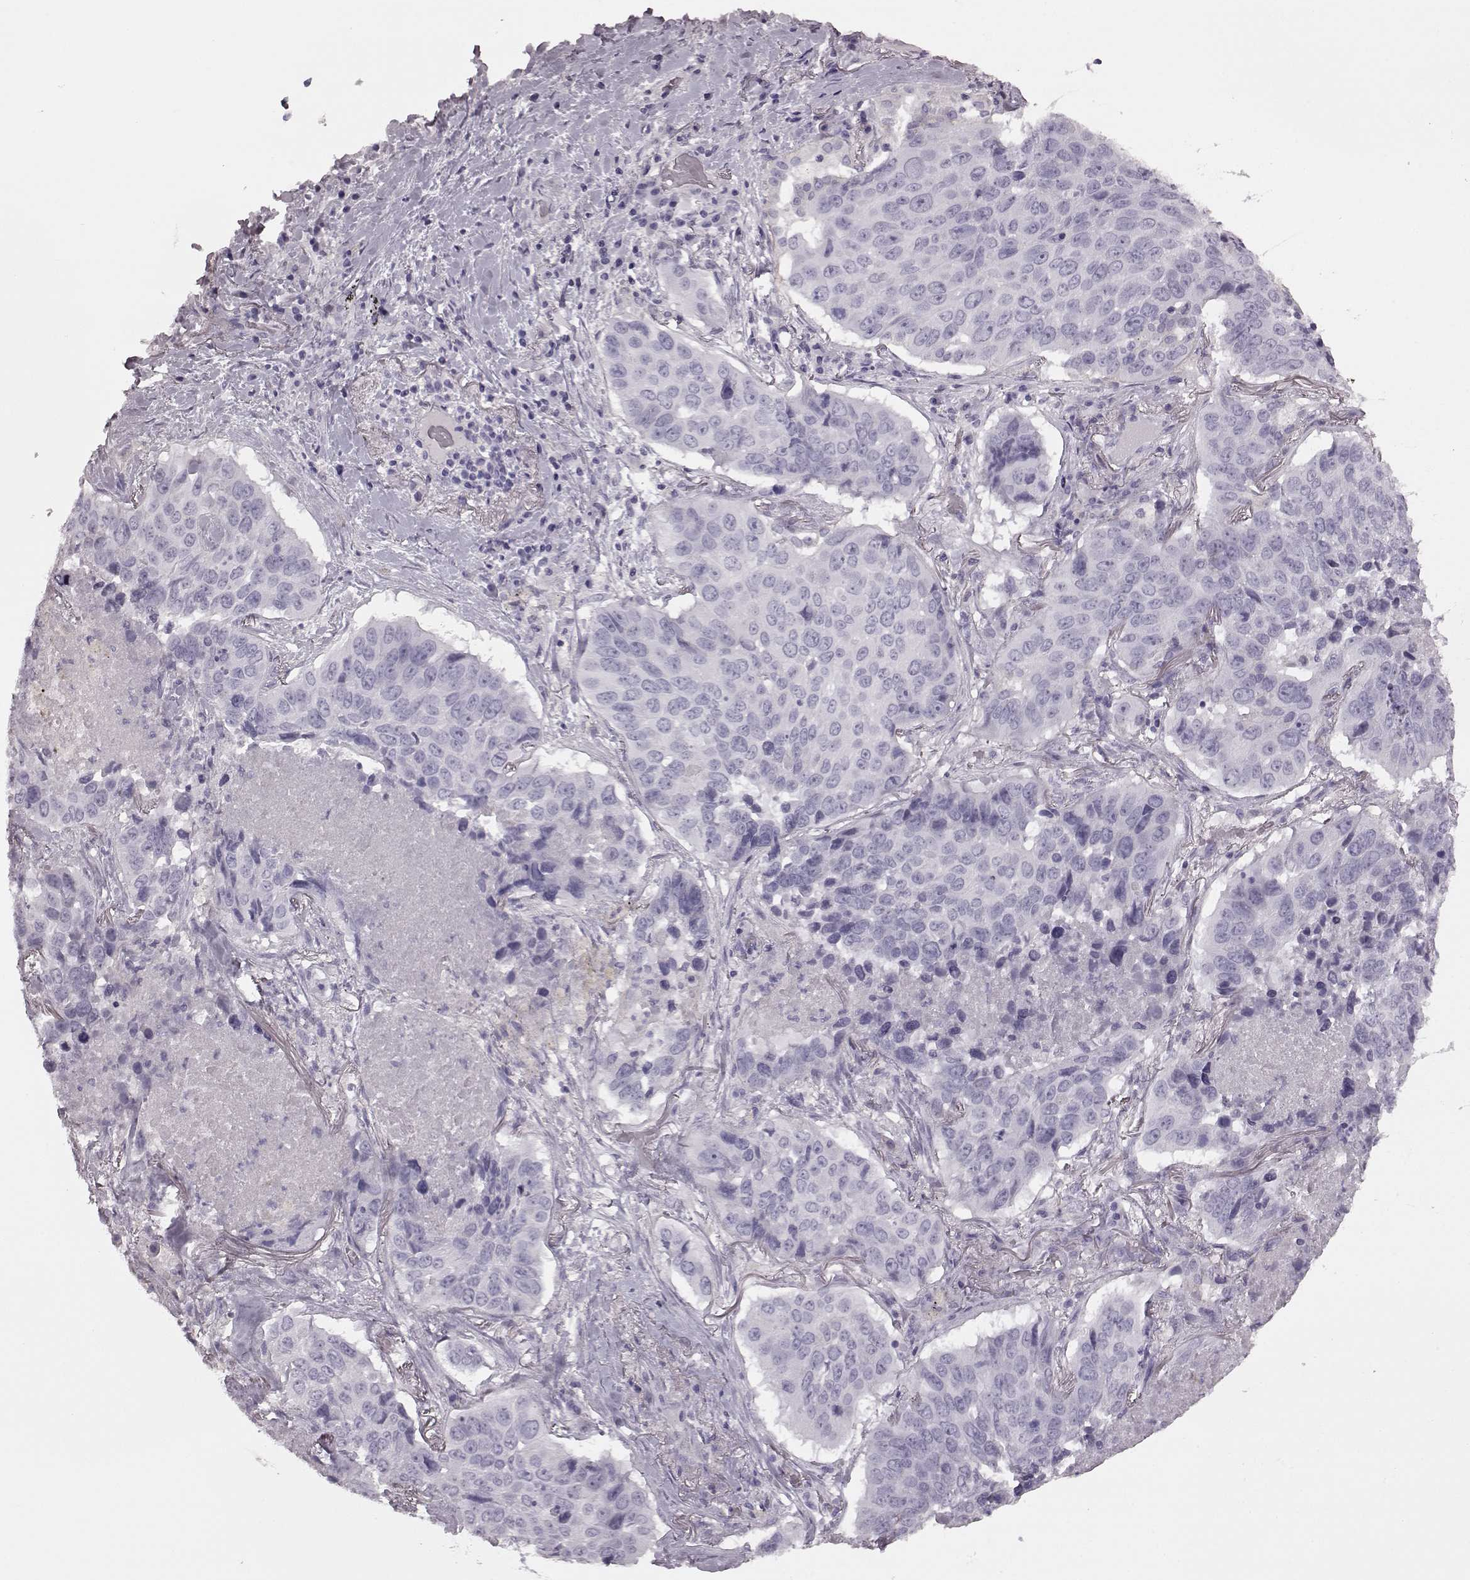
{"staining": {"intensity": "negative", "quantity": "none", "location": "none"}, "tissue": "lung cancer", "cell_type": "Tumor cells", "image_type": "cancer", "snomed": [{"axis": "morphology", "description": "Normal tissue, NOS"}, {"axis": "morphology", "description": "Squamous cell carcinoma, NOS"}, {"axis": "topography", "description": "Bronchus"}, {"axis": "topography", "description": "Lung"}], "caption": "Immunohistochemistry (IHC) image of neoplastic tissue: human lung squamous cell carcinoma stained with DAB displays no significant protein staining in tumor cells.", "gene": "CRYBA2", "patient": {"sex": "male", "age": 64}}